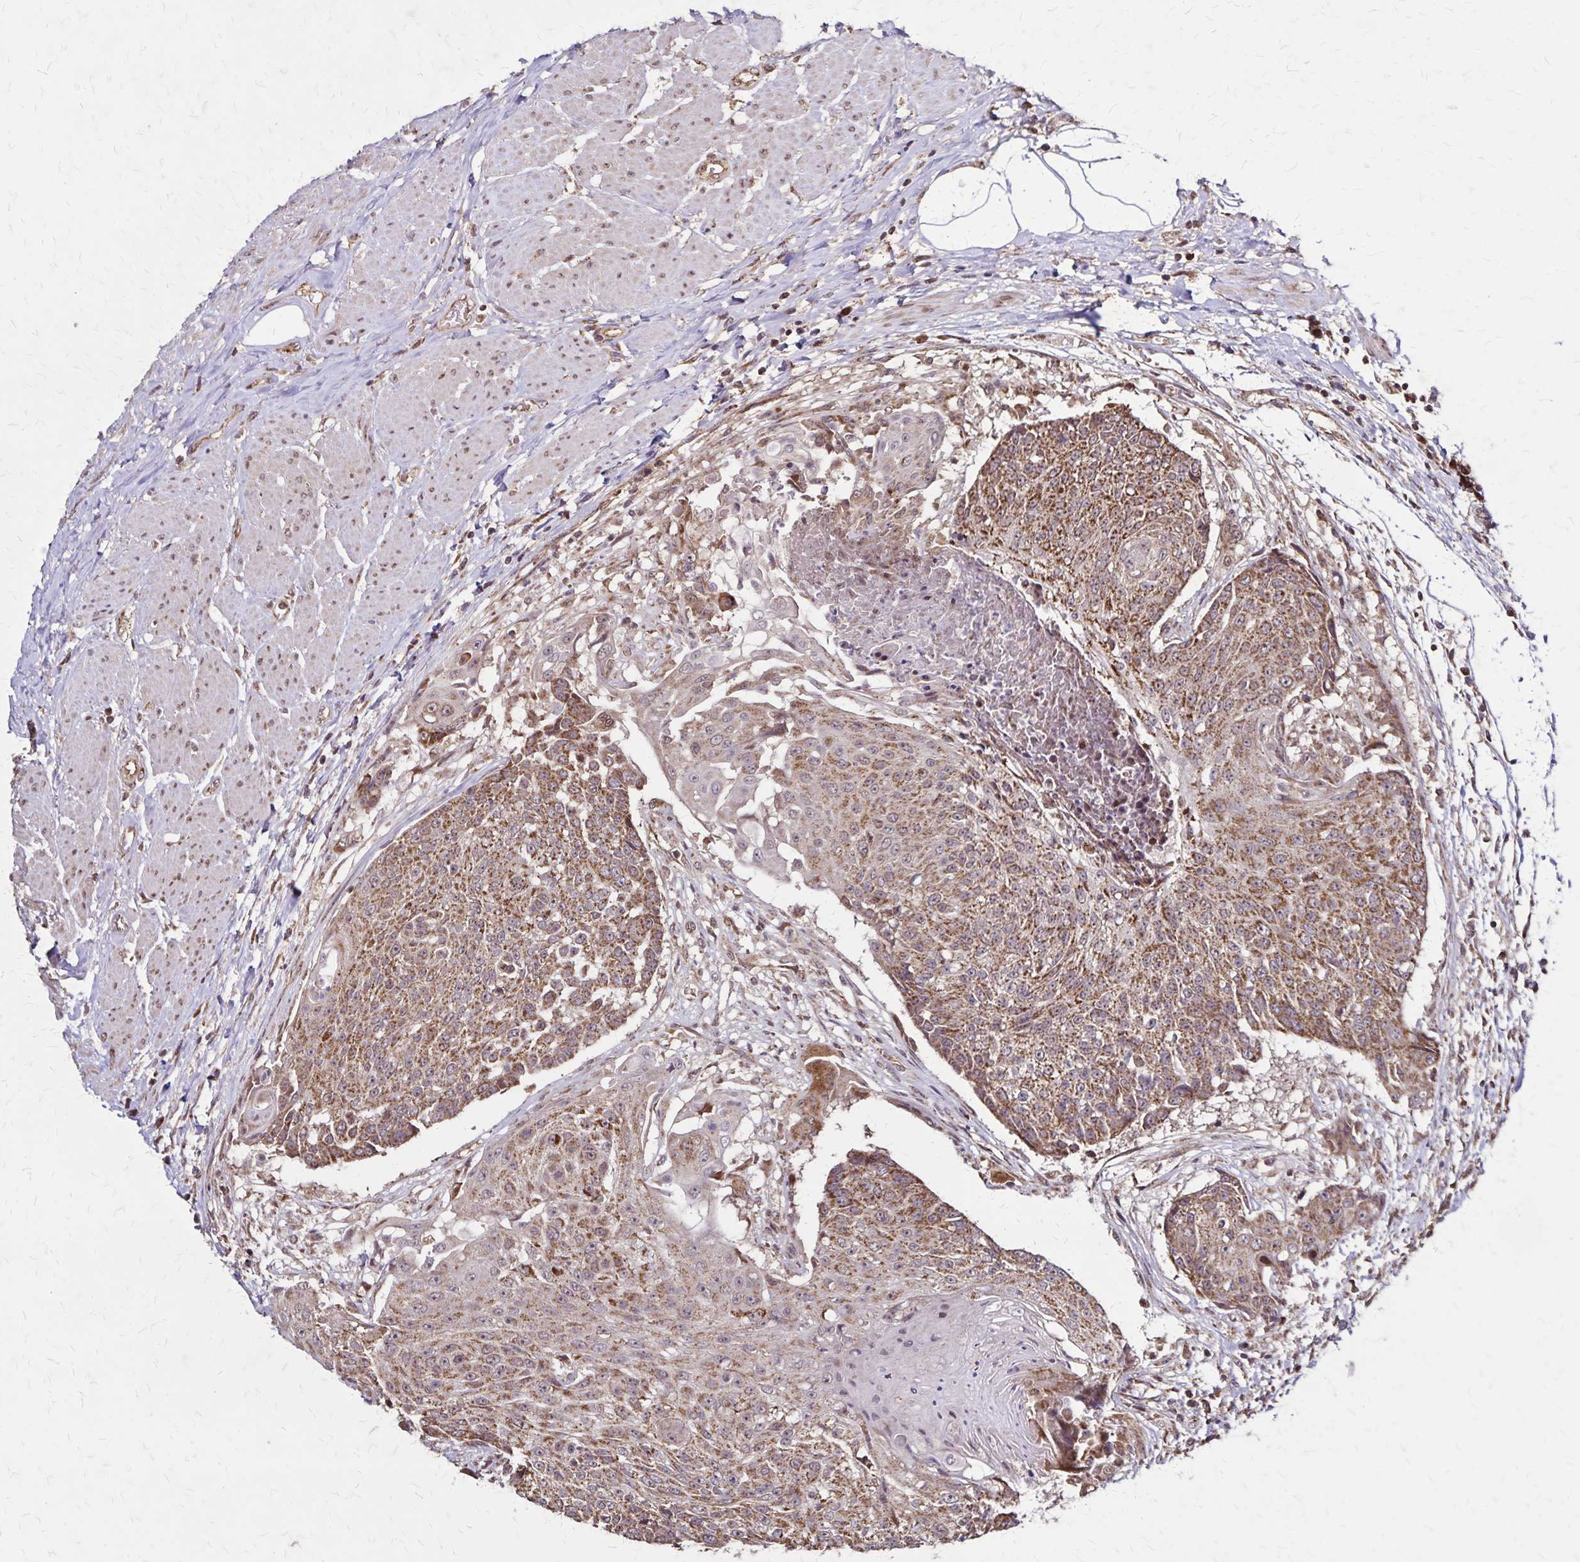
{"staining": {"intensity": "moderate", "quantity": ">75%", "location": "cytoplasmic/membranous"}, "tissue": "urothelial cancer", "cell_type": "Tumor cells", "image_type": "cancer", "snomed": [{"axis": "morphology", "description": "Urothelial carcinoma, High grade"}, {"axis": "topography", "description": "Urinary bladder"}], "caption": "Urothelial carcinoma (high-grade) stained for a protein (brown) demonstrates moderate cytoplasmic/membranous positive expression in approximately >75% of tumor cells.", "gene": "NFS1", "patient": {"sex": "female", "age": 63}}